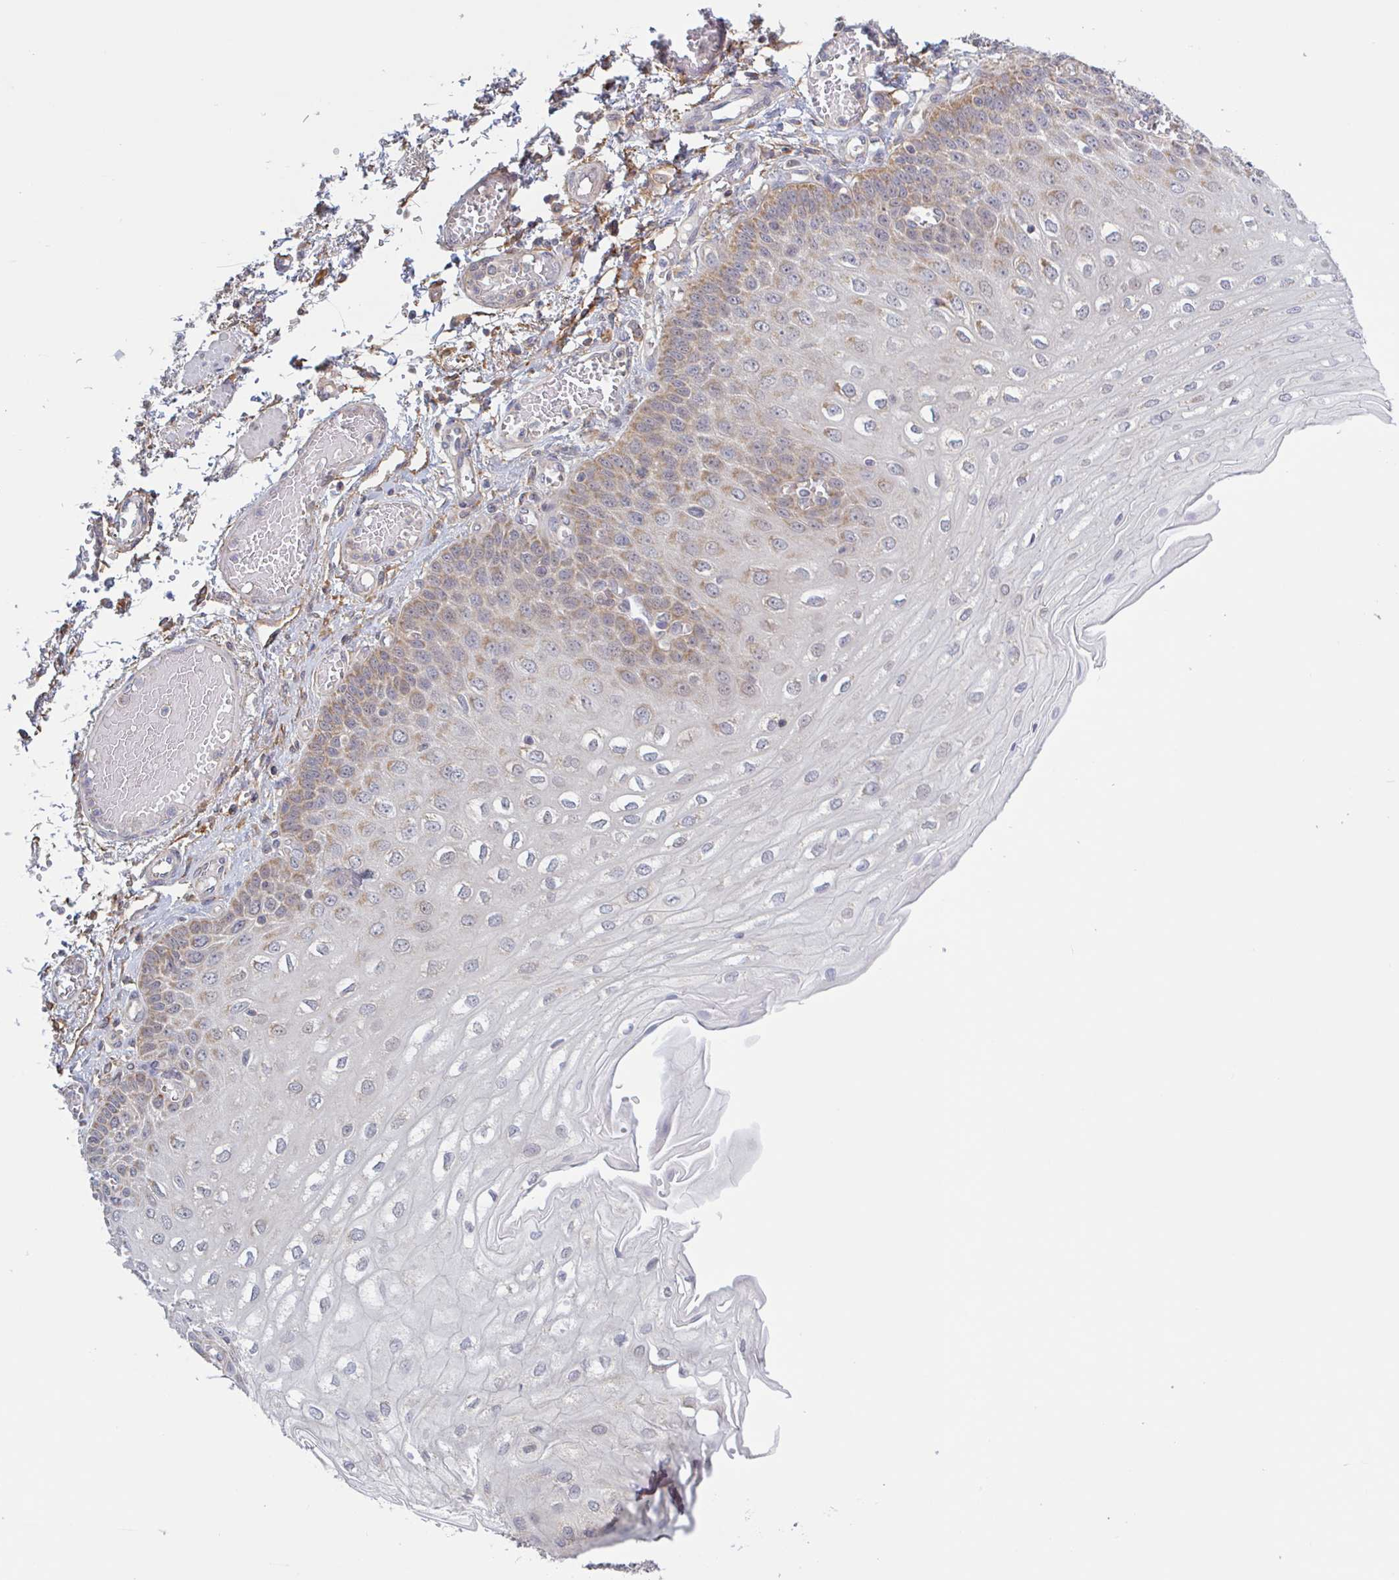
{"staining": {"intensity": "moderate", "quantity": "25%-75%", "location": "cytoplasmic/membranous"}, "tissue": "esophagus", "cell_type": "Squamous epithelial cells", "image_type": "normal", "snomed": [{"axis": "morphology", "description": "Normal tissue, NOS"}, {"axis": "morphology", "description": "Adenocarcinoma, NOS"}, {"axis": "topography", "description": "Esophagus"}], "caption": "Human esophagus stained with a brown dye reveals moderate cytoplasmic/membranous positive expression in approximately 25%-75% of squamous epithelial cells.", "gene": "SURF1", "patient": {"sex": "male", "age": 81}}